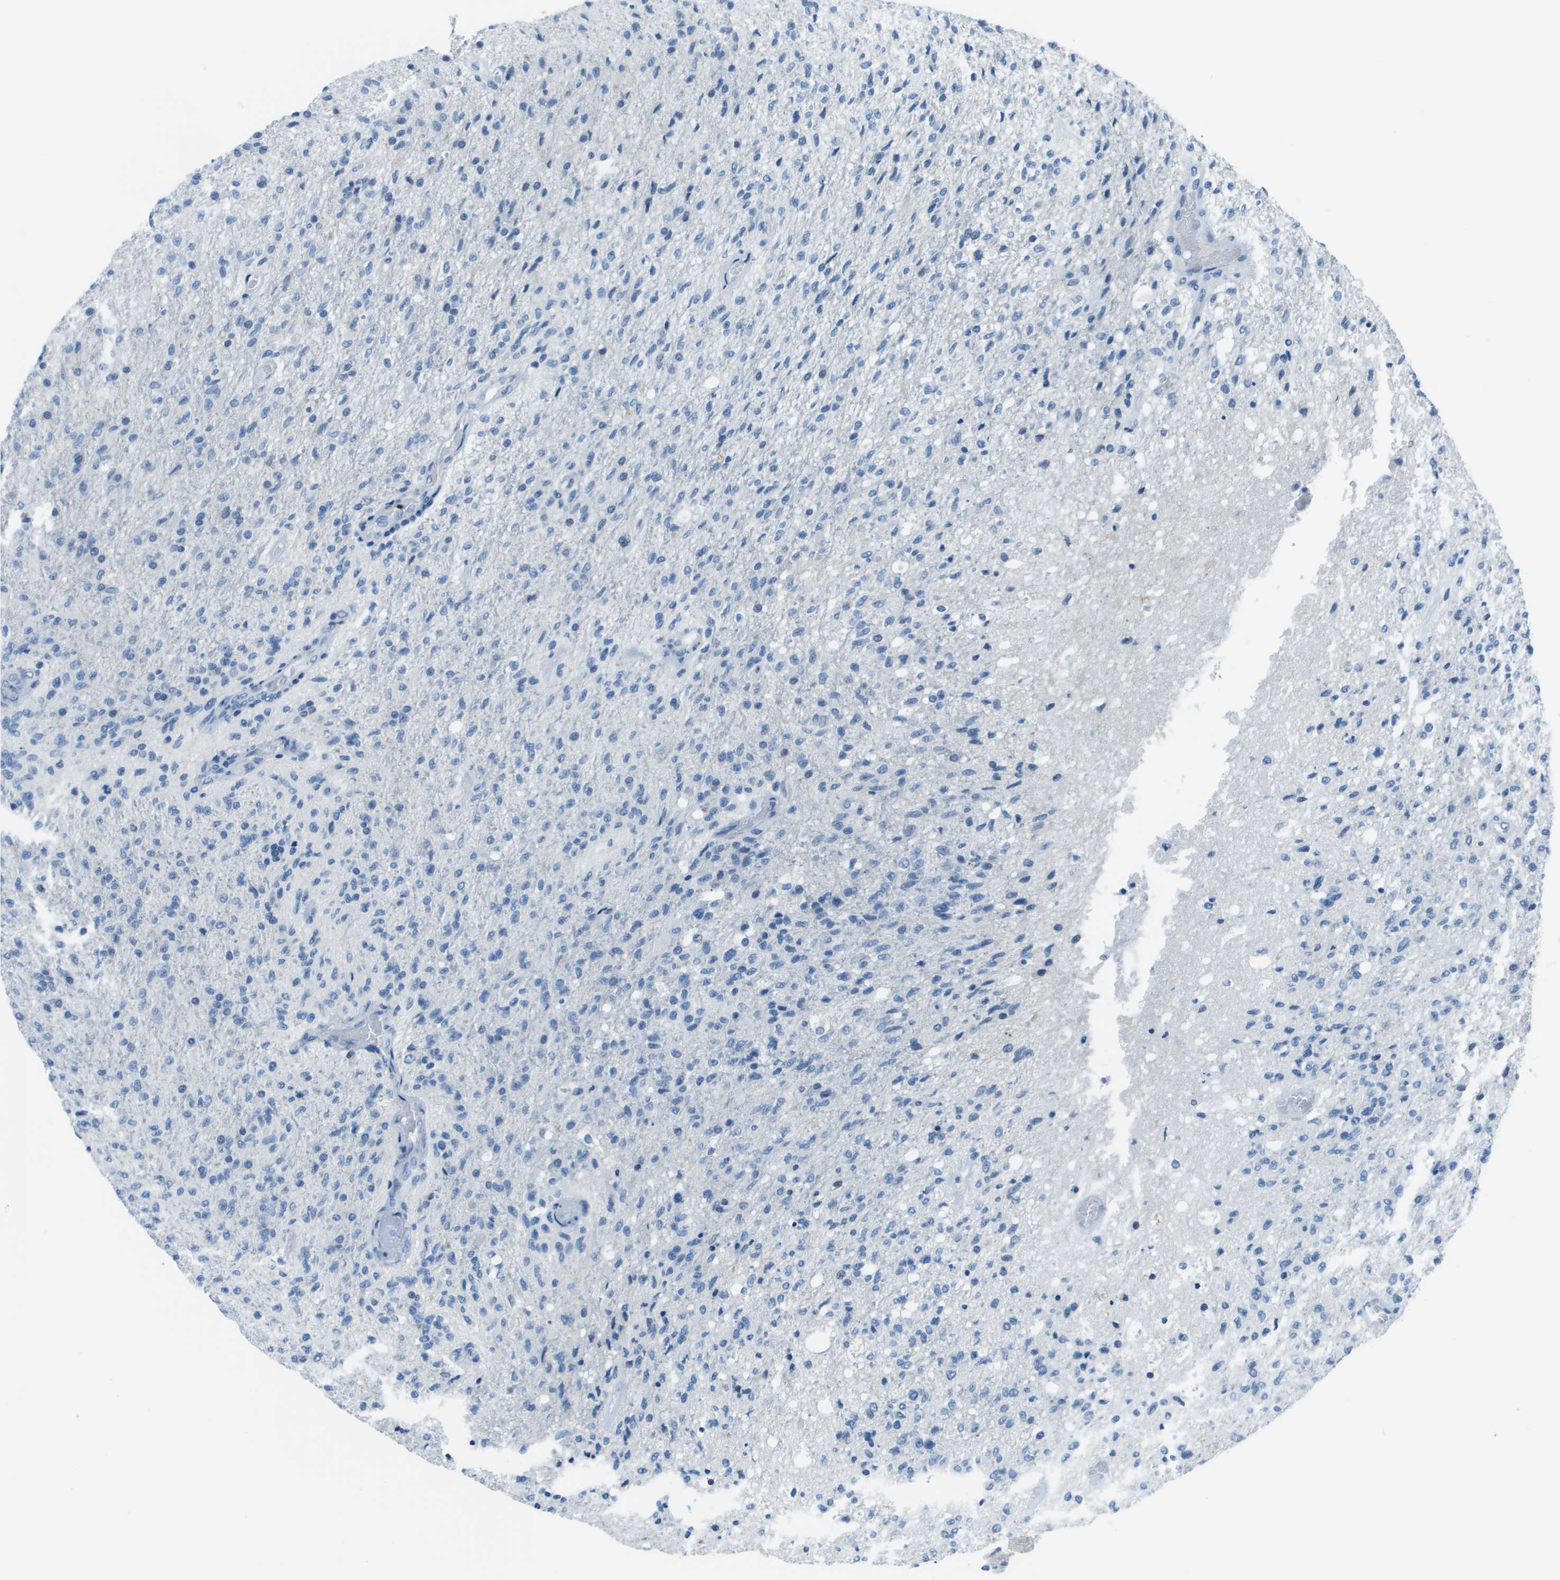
{"staining": {"intensity": "negative", "quantity": "none", "location": "none"}, "tissue": "glioma", "cell_type": "Tumor cells", "image_type": "cancer", "snomed": [{"axis": "morphology", "description": "Normal tissue, NOS"}, {"axis": "morphology", "description": "Glioma, malignant, High grade"}, {"axis": "topography", "description": "Cerebral cortex"}], "caption": "There is no significant expression in tumor cells of glioma.", "gene": "STIP1", "patient": {"sex": "male", "age": 77}}